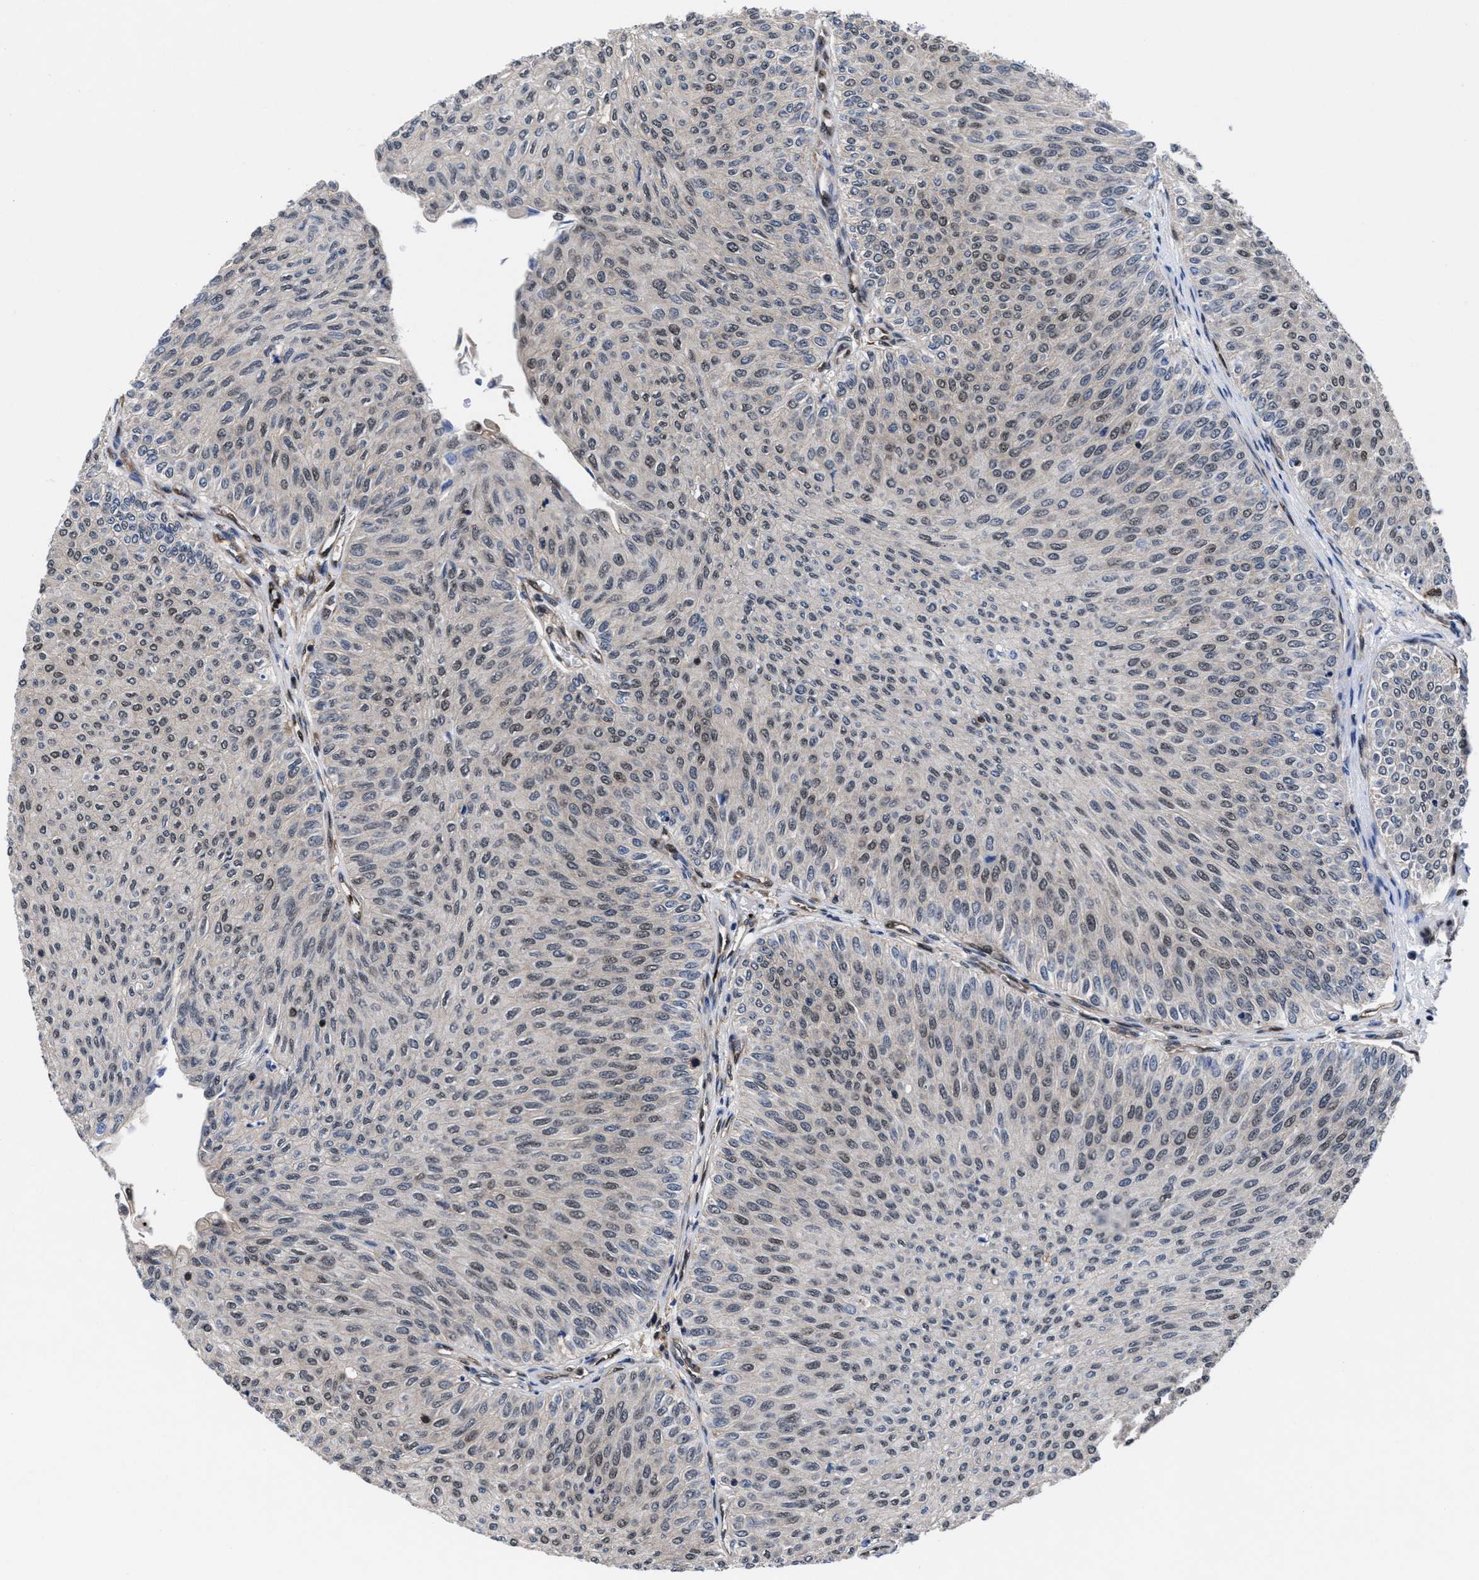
{"staining": {"intensity": "weak", "quantity": "<25%", "location": "nuclear"}, "tissue": "urothelial cancer", "cell_type": "Tumor cells", "image_type": "cancer", "snomed": [{"axis": "morphology", "description": "Urothelial carcinoma, Low grade"}, {"axis": "topography", "description": "Urinary bladder"}], "caption": "High magnification brightfield microscopy of urothelial carcinoma (low-grade) stained with DAB (brown) and counterstained with hematoxylin (blue): tumor cells show no significant expression.", "gene": "ACLY", "patient": {"sex": "male", "age": 78}}